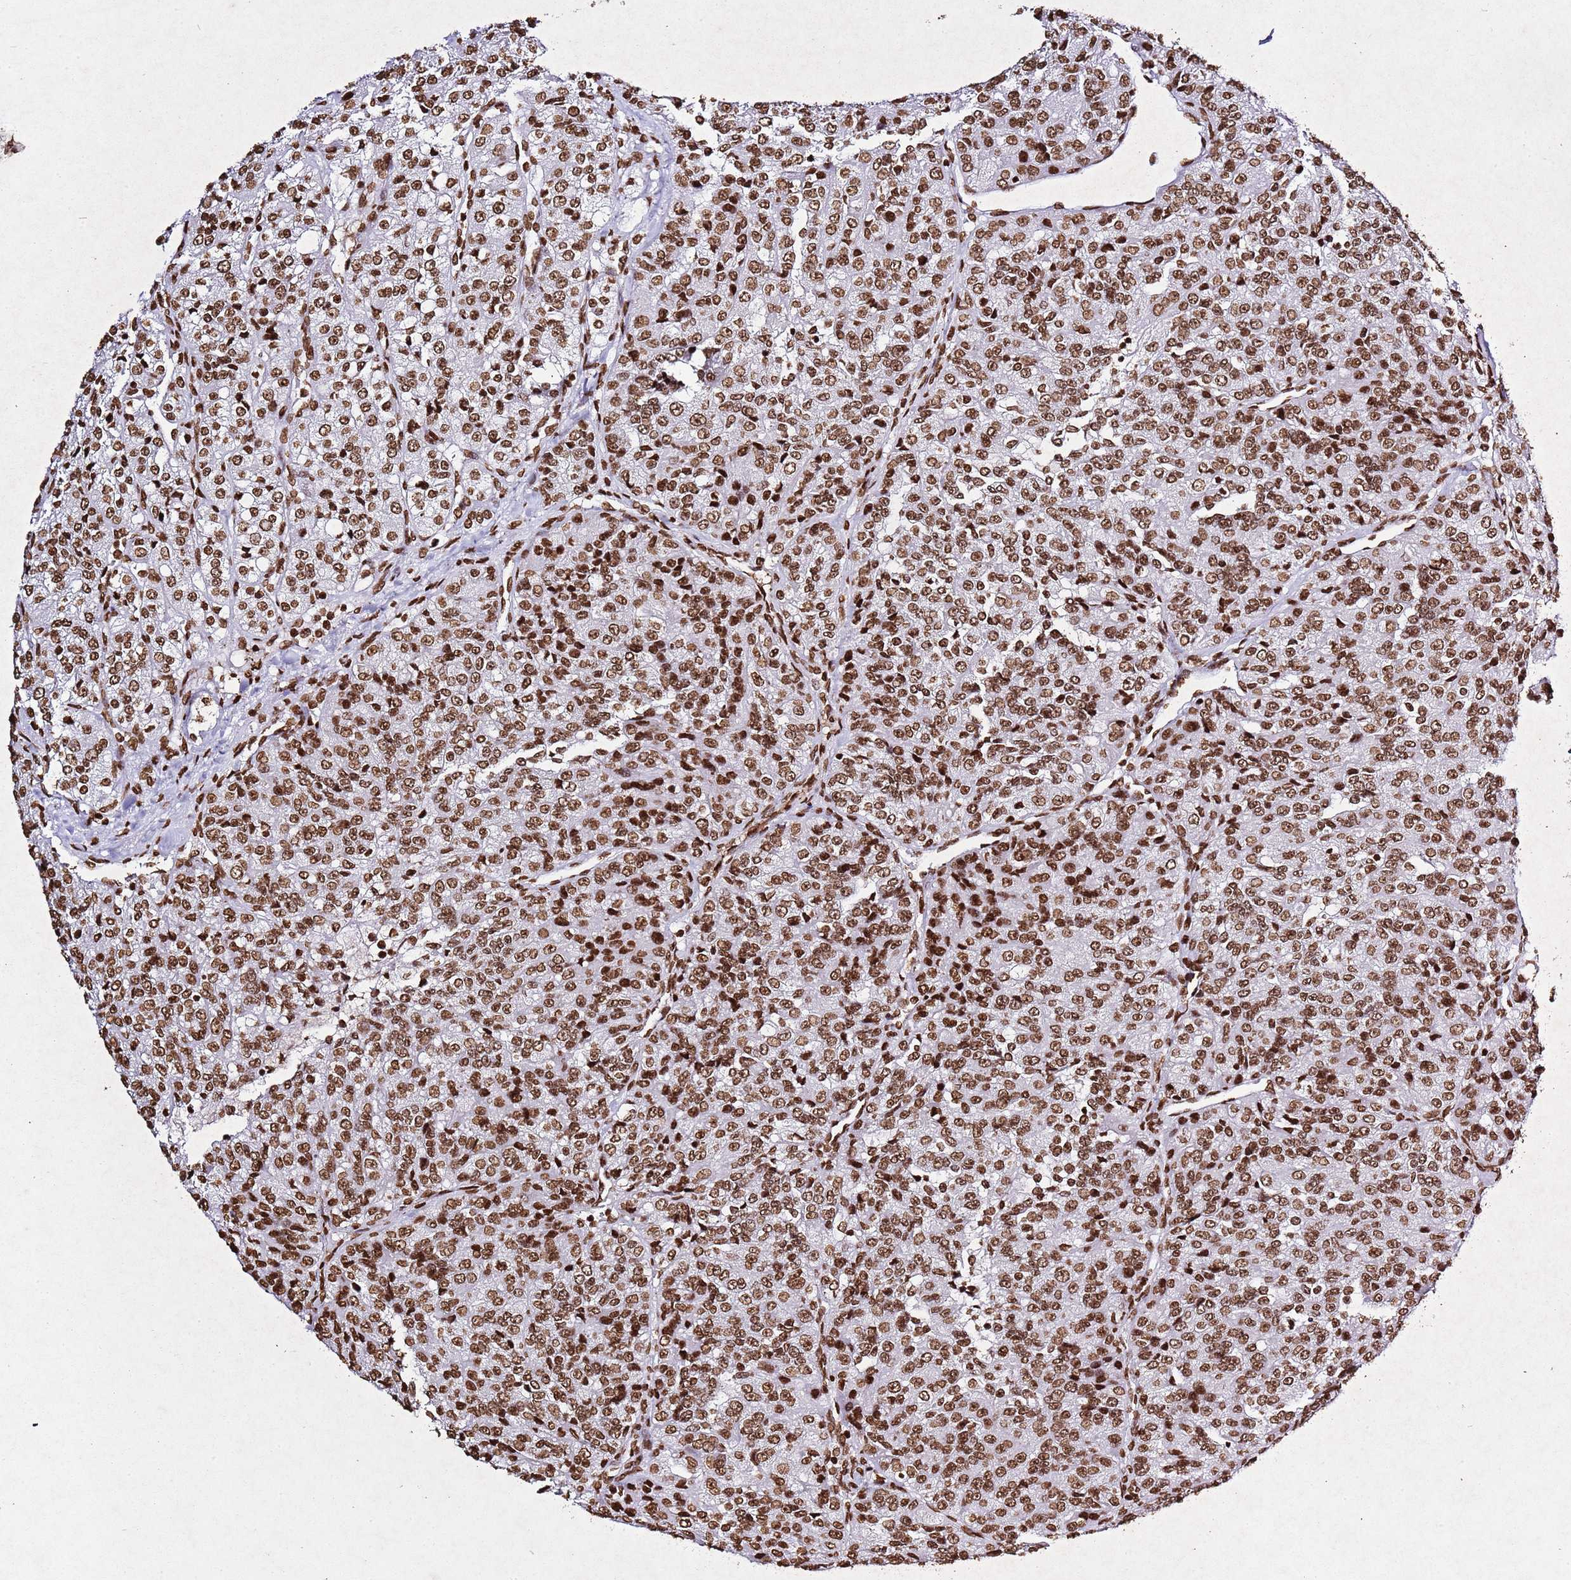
{"staining": {"intensity": "moderate", "quantity": ">75%", "location": "nuclear"}, "tissue": "renal cancer", "cell_type": "Tumor cells", "image_type": "cancer", "snomed": [{"axis": "morphology", "description": "Adenocarcinoma, NOS"}, {"axis": "topography", "description": "Kidney"}], "caption": "Protein staining of adenocarcinoma (renal) tissue exhibits moderate nuclear expression in approximately >75% of tumor cells.", "gene": "BMAL1", "patient": {"sex": "female", "age": 63}}